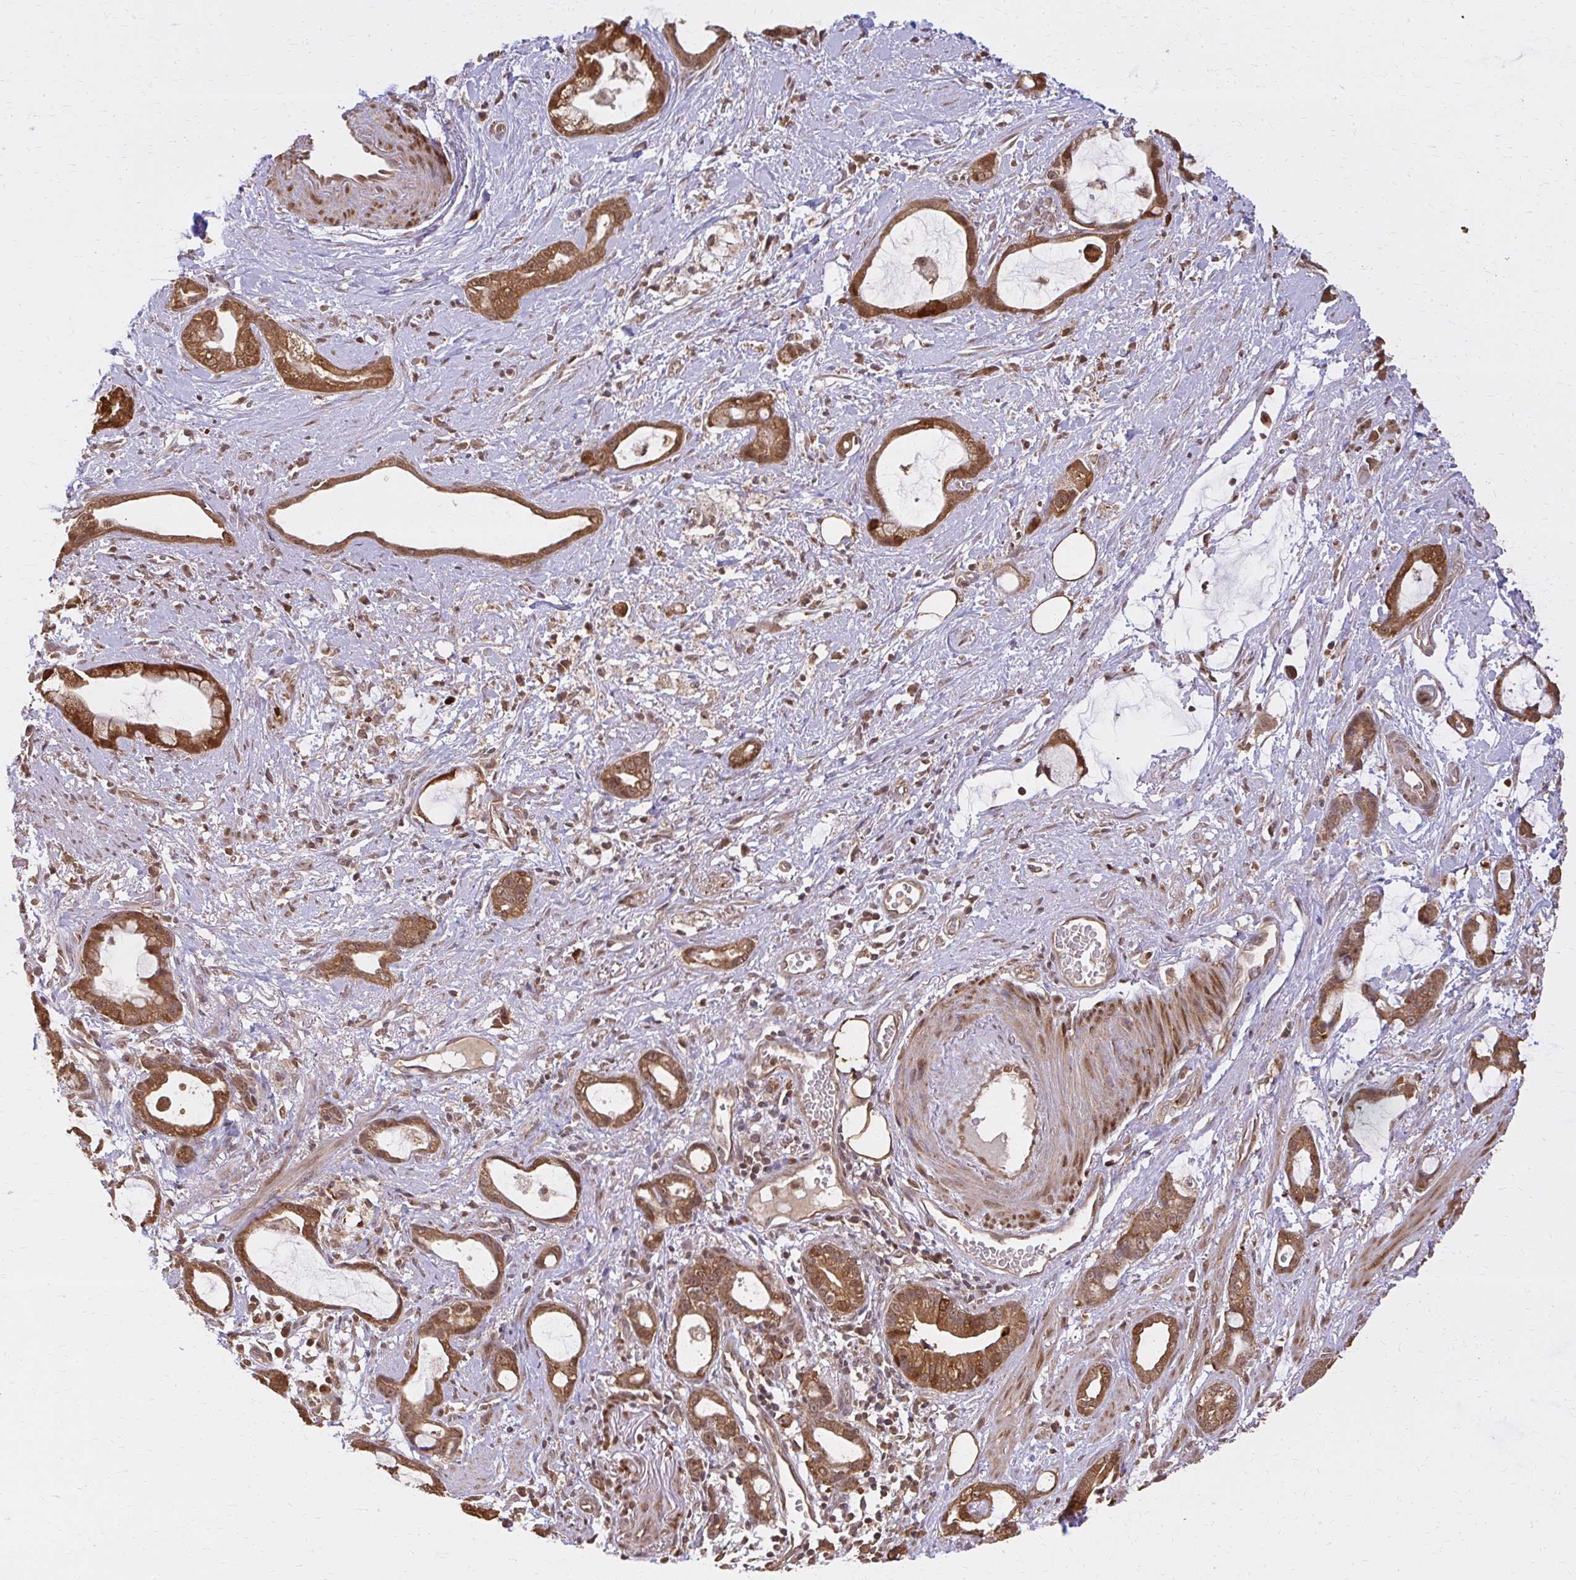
{"staining": {"intensity": "strong", "quantity": ">75%", "location": "cytoplasmic/membranous,nuclear"}, "tissue": "stomach cancer", "cell_type": "Tumor cells", "image_type": "cancer", "snomed": [{"axis": "morphology", "description": "Adenocarcinoma, NOS"}, {"axis": "topography", "description": "Stomach"}], "caption": "This micrograph demonstrates IHC staining of human adenocarcinoma (stomach), with high strong cytoplasmic/membranous and nuclear positivity in approximately >75% of tumor cells.", "gene": "LARS2", "patient": {"sex": "male", "age": 55}}